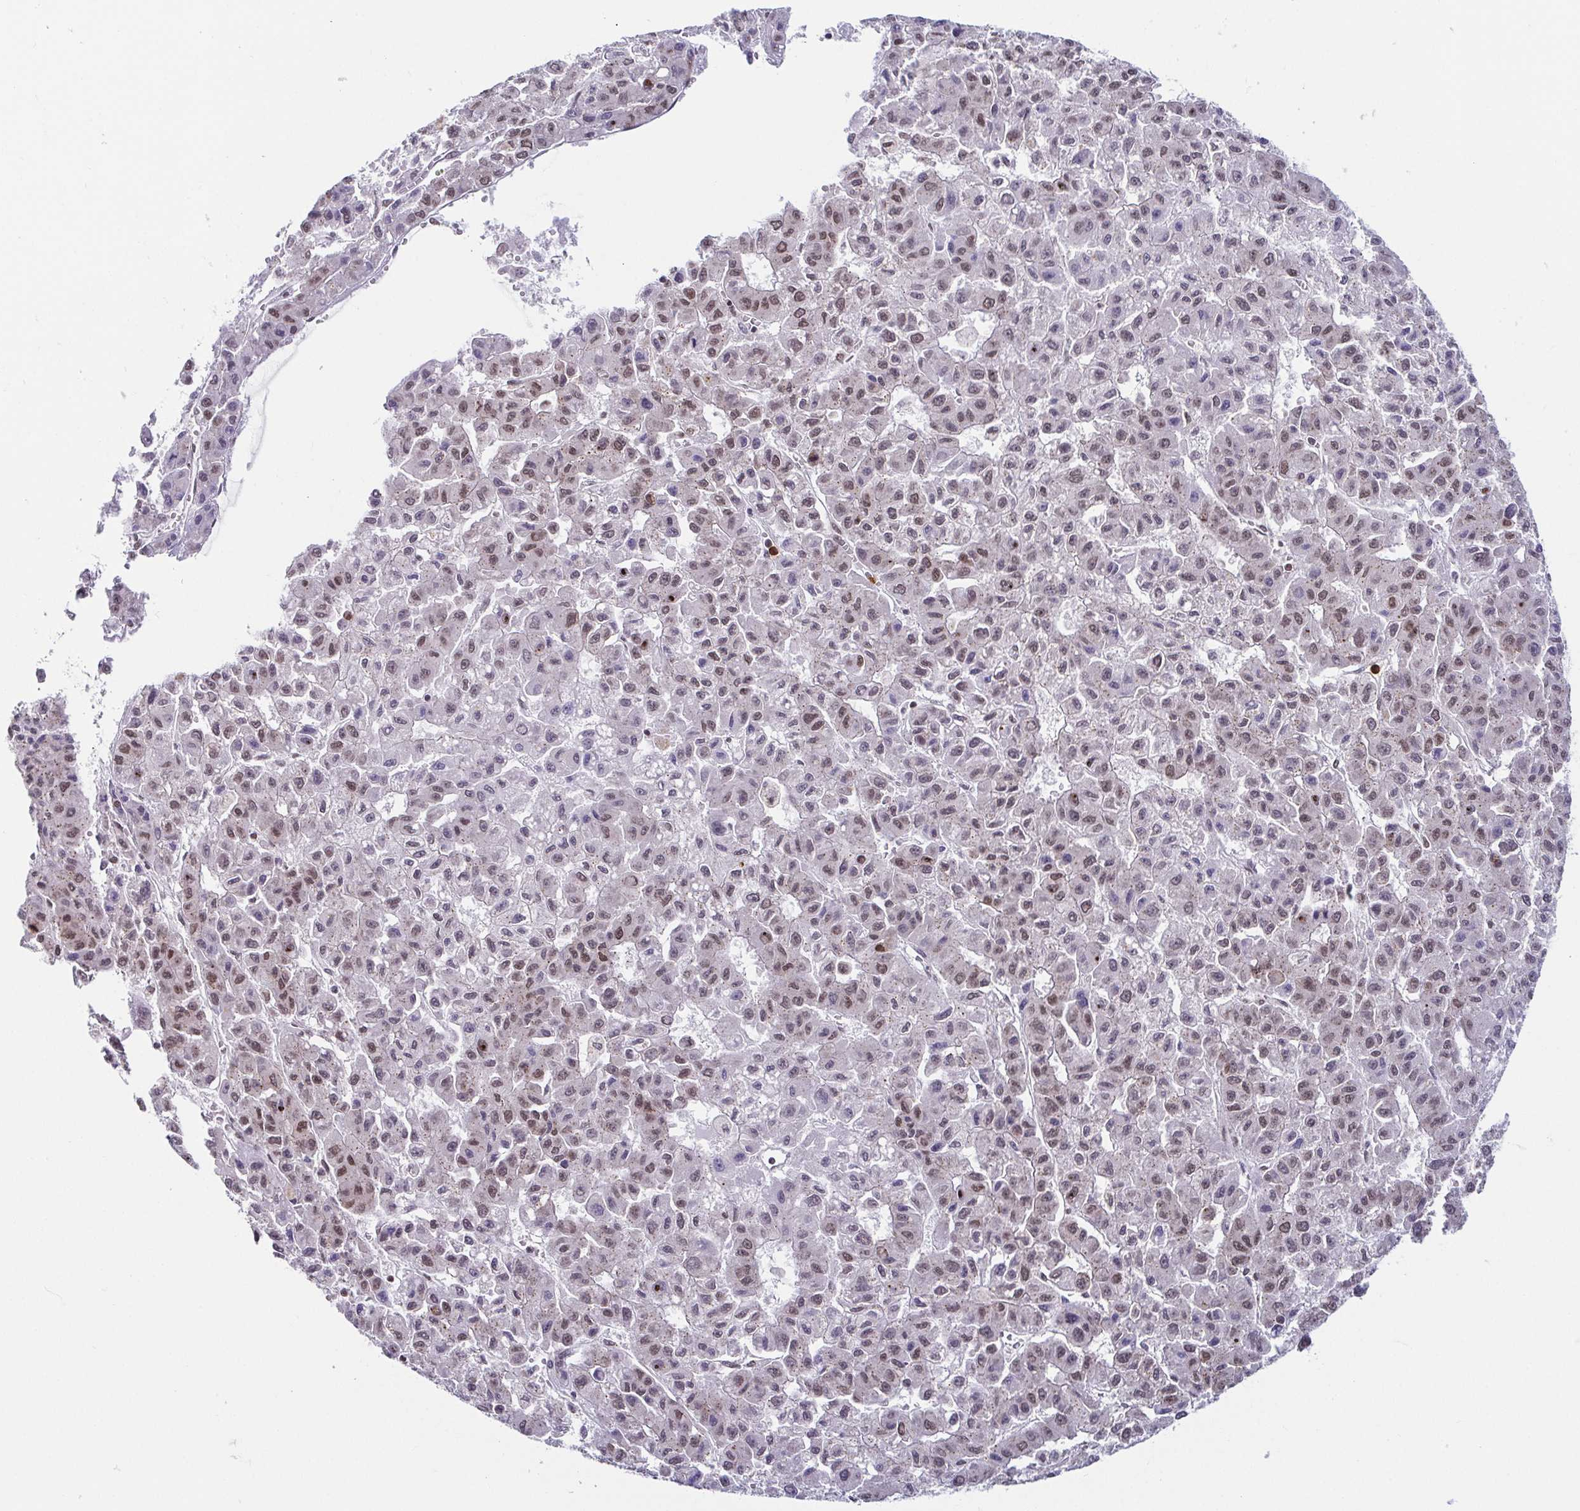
{"staining": {"intensity": "moderate", "quantity": "25%-75%", "location": "nuclear"}, "tissue": "liver cancer", "cell_type": "Tumor cells", "image_type": "cancer", "snomed": [{"axis": "morphology", "description": "Carcinoma, Hepatocellular, NOS"}, {"axis": "topography", "description": "Liver"}], "caption": "Immunohistochemistry (IHC) histopathology image of neoplastic tissue: human liver hepatocellular carcinoma stained using immunohistochemistry (IHC) exhibits medium levels of moderate protein expression localized specifically in the nuclear of tumor cells, appearing as a nuclear brown color.", "gene": "EWSR1", "patient": {"sex": "male", "age": 70}}